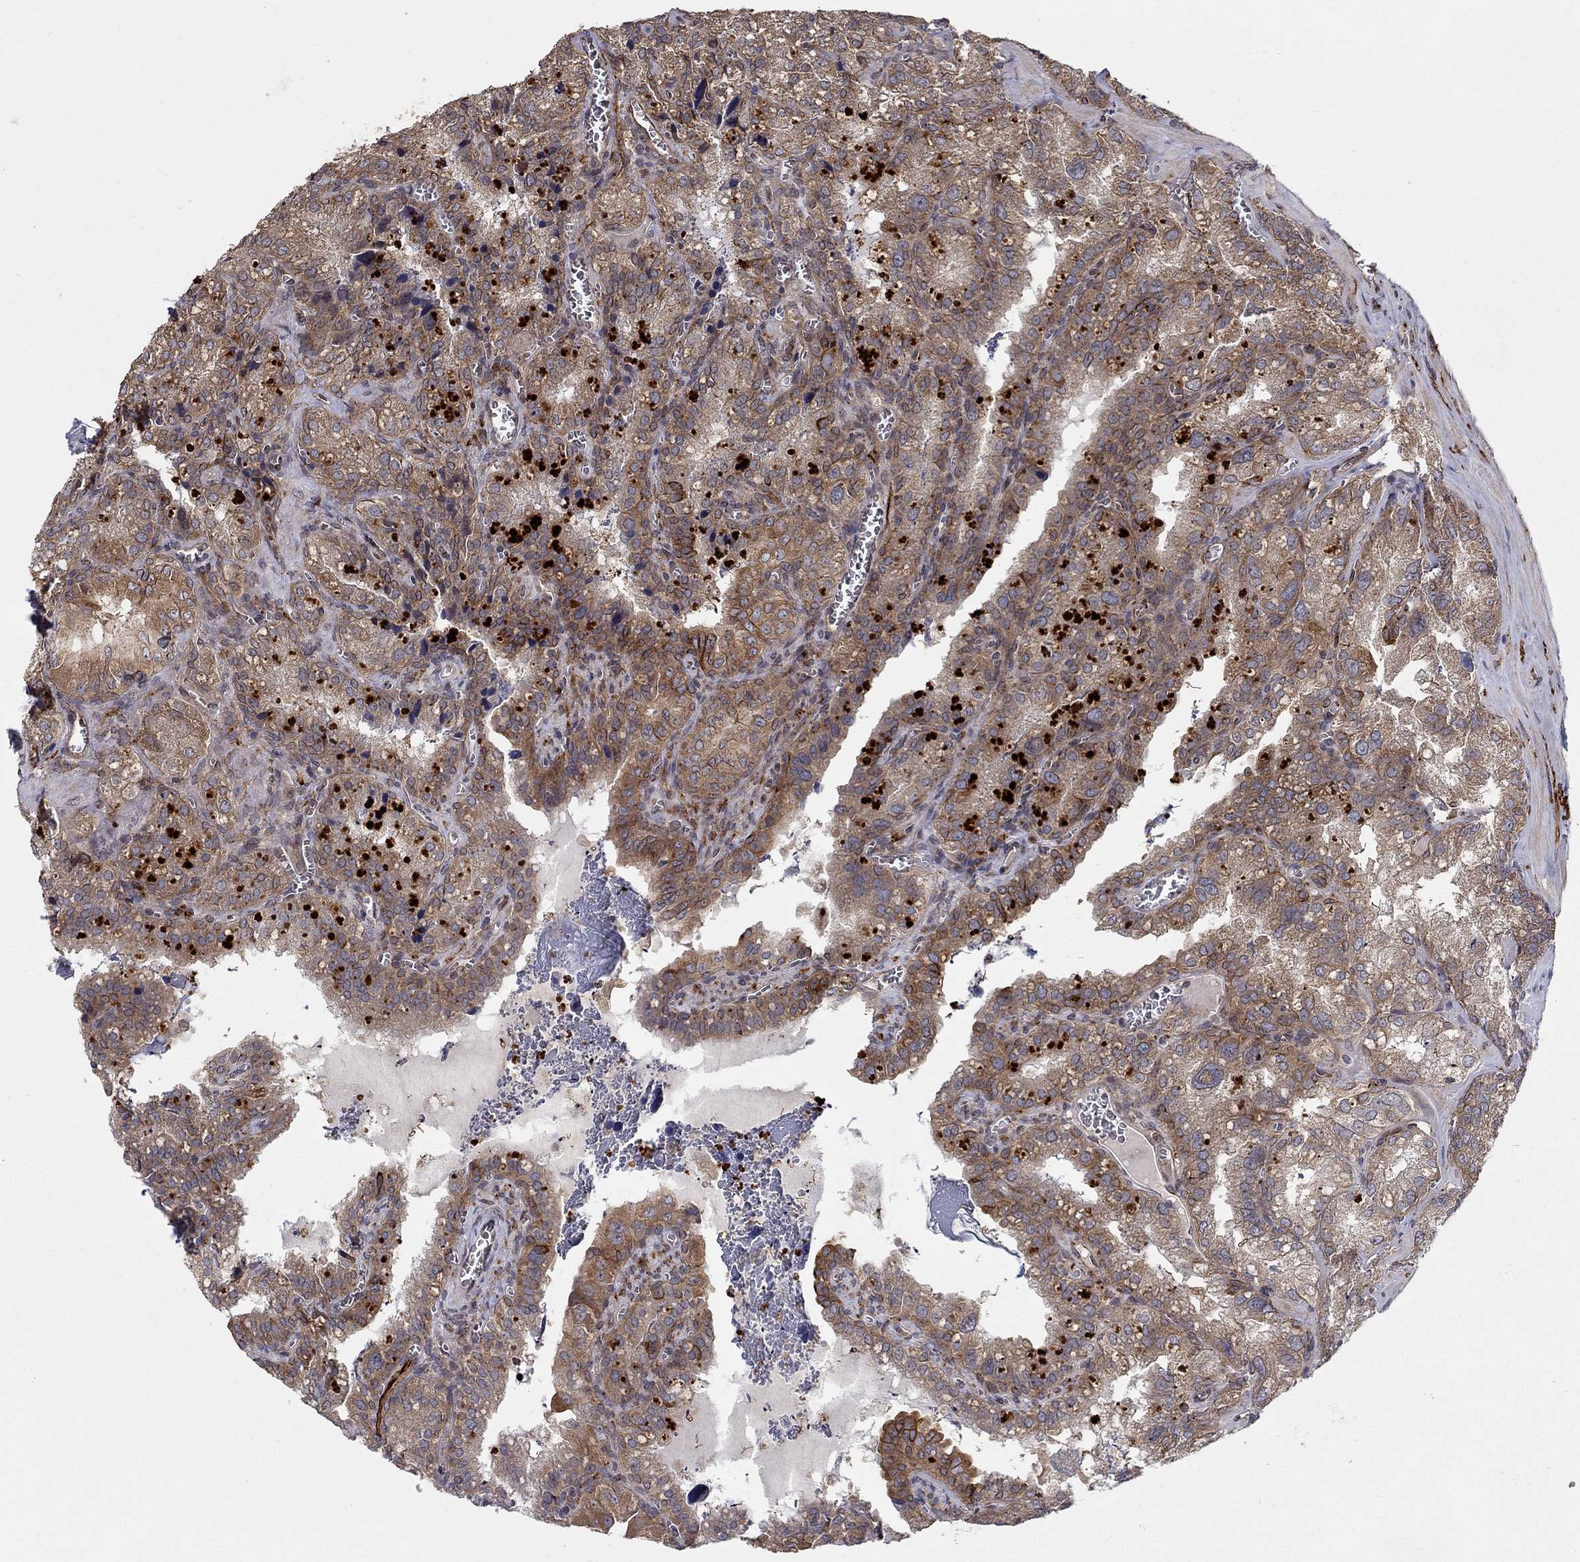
{"staining": {"intensity": "strong", "quantity": "25%-75%", "location": "cytoplasmic/membranous"}, "tissue": "seminal vesicle", "cell_type": "Glandular cells", "image_type": "normal", "snomed": [{"axis": "morphology", "description": "Normal tissue, NOS"}, {"axis": "topography", "description": "Seminal veicle"}], "caption": "A micrograph showing strong cytoplasmic/membranous positivity in about 25%-75% of glandular cells in benign seminal vesicle, as visualized by brown immunohistochemical staining.", "gene": "BMERB1", "patient": {"sex": "male", "age": 57}}